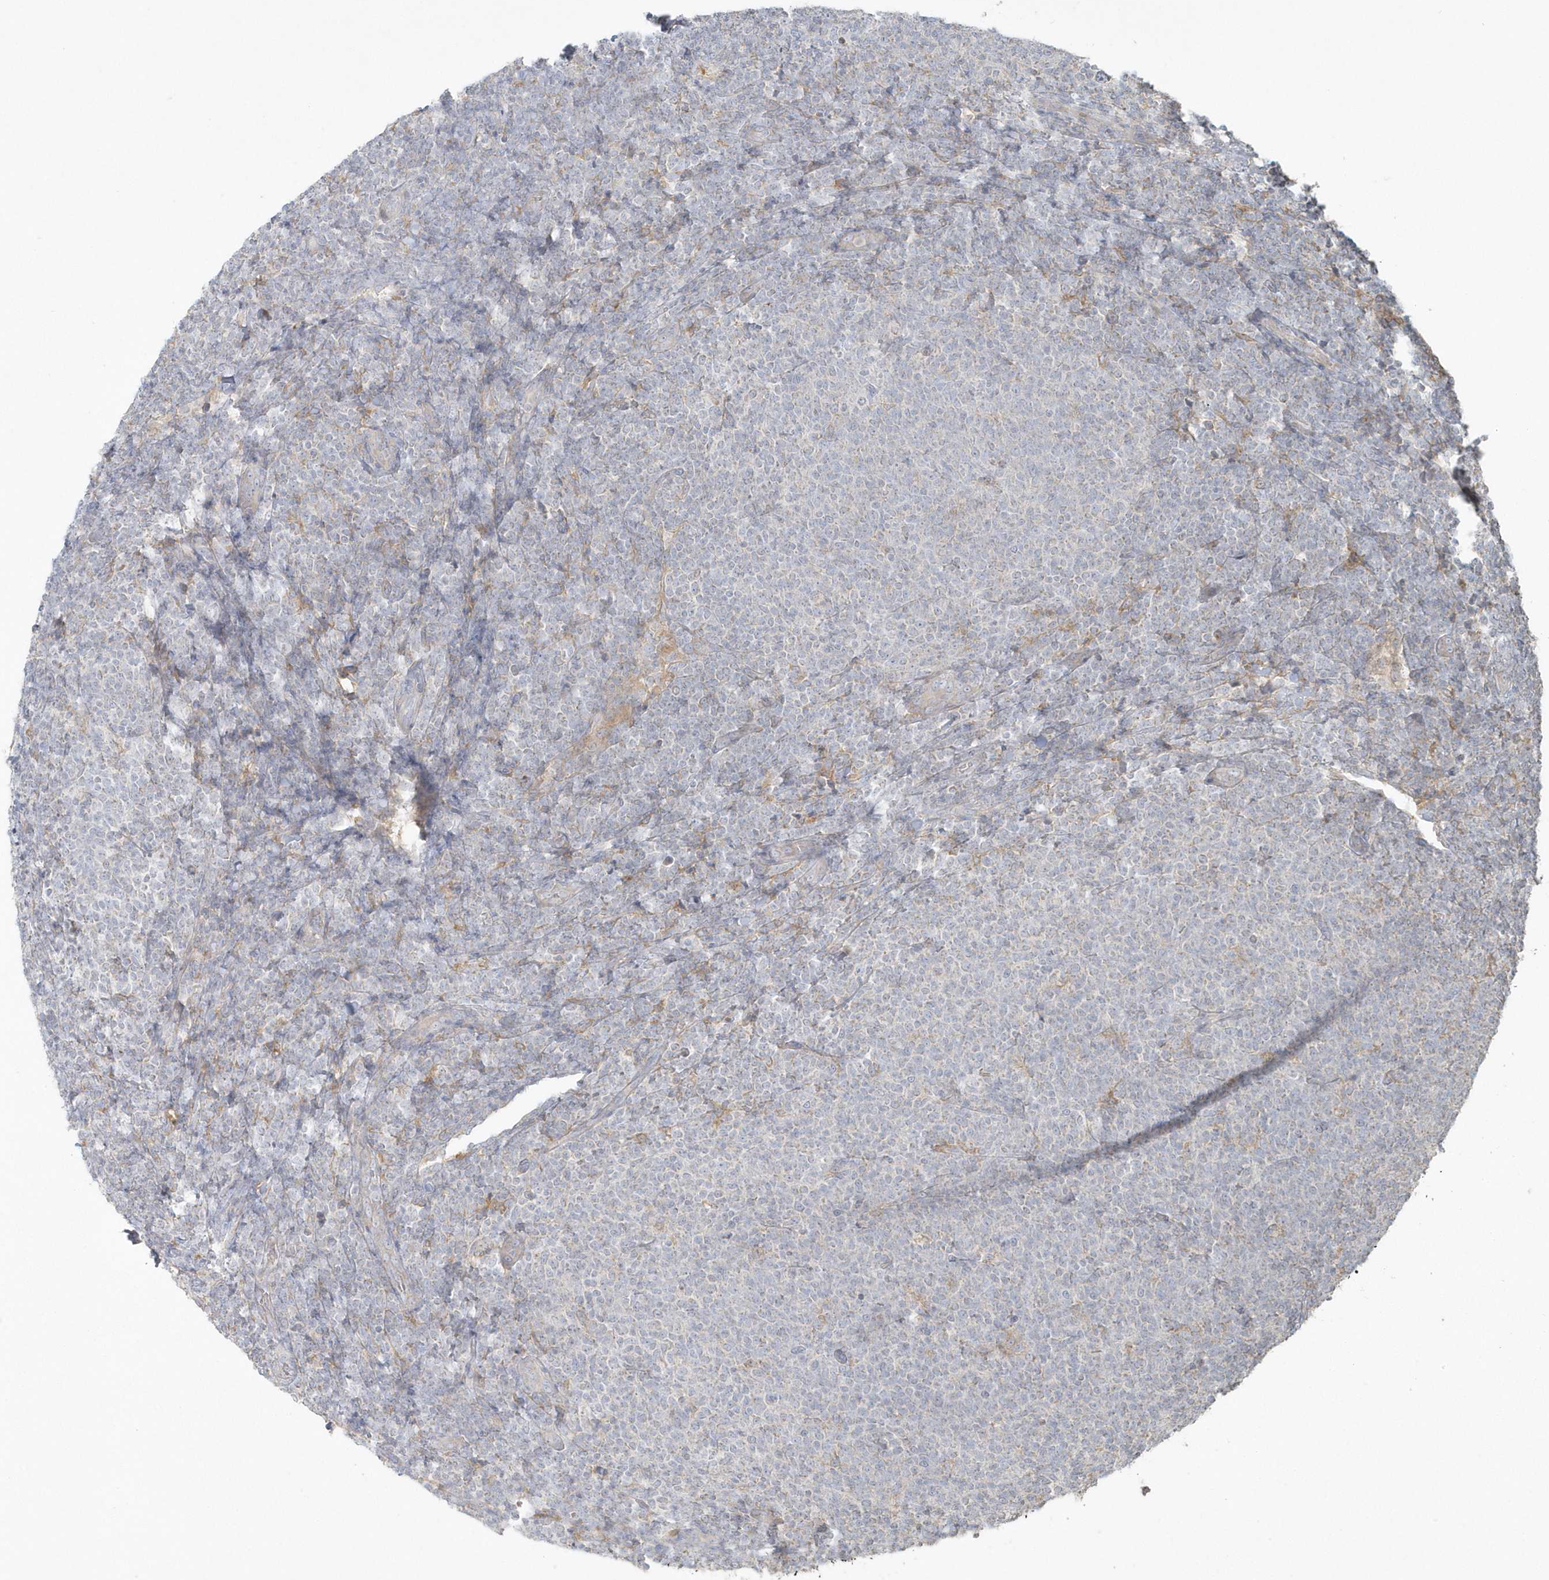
{"staining": {"intensity": "negative", "quantity": "none", "location": "none"}, "tissue": "lymphoma", "cell_type": "Tumor cells", "image_type": "cancer", "snomed": [{"axis": "morphology", "description": "Malignant lymphoma, non-Hodgkin's type, Low grade"}, {"axis": "topography", "description": "Lymph node"}], "caption": "Protein analysis of lymphoma reveals no significant positivity in tumor cells. Nuclei are stained in blue.", "gene": "BLTP3A", "patient": {"sex": "male", "age": 66}}